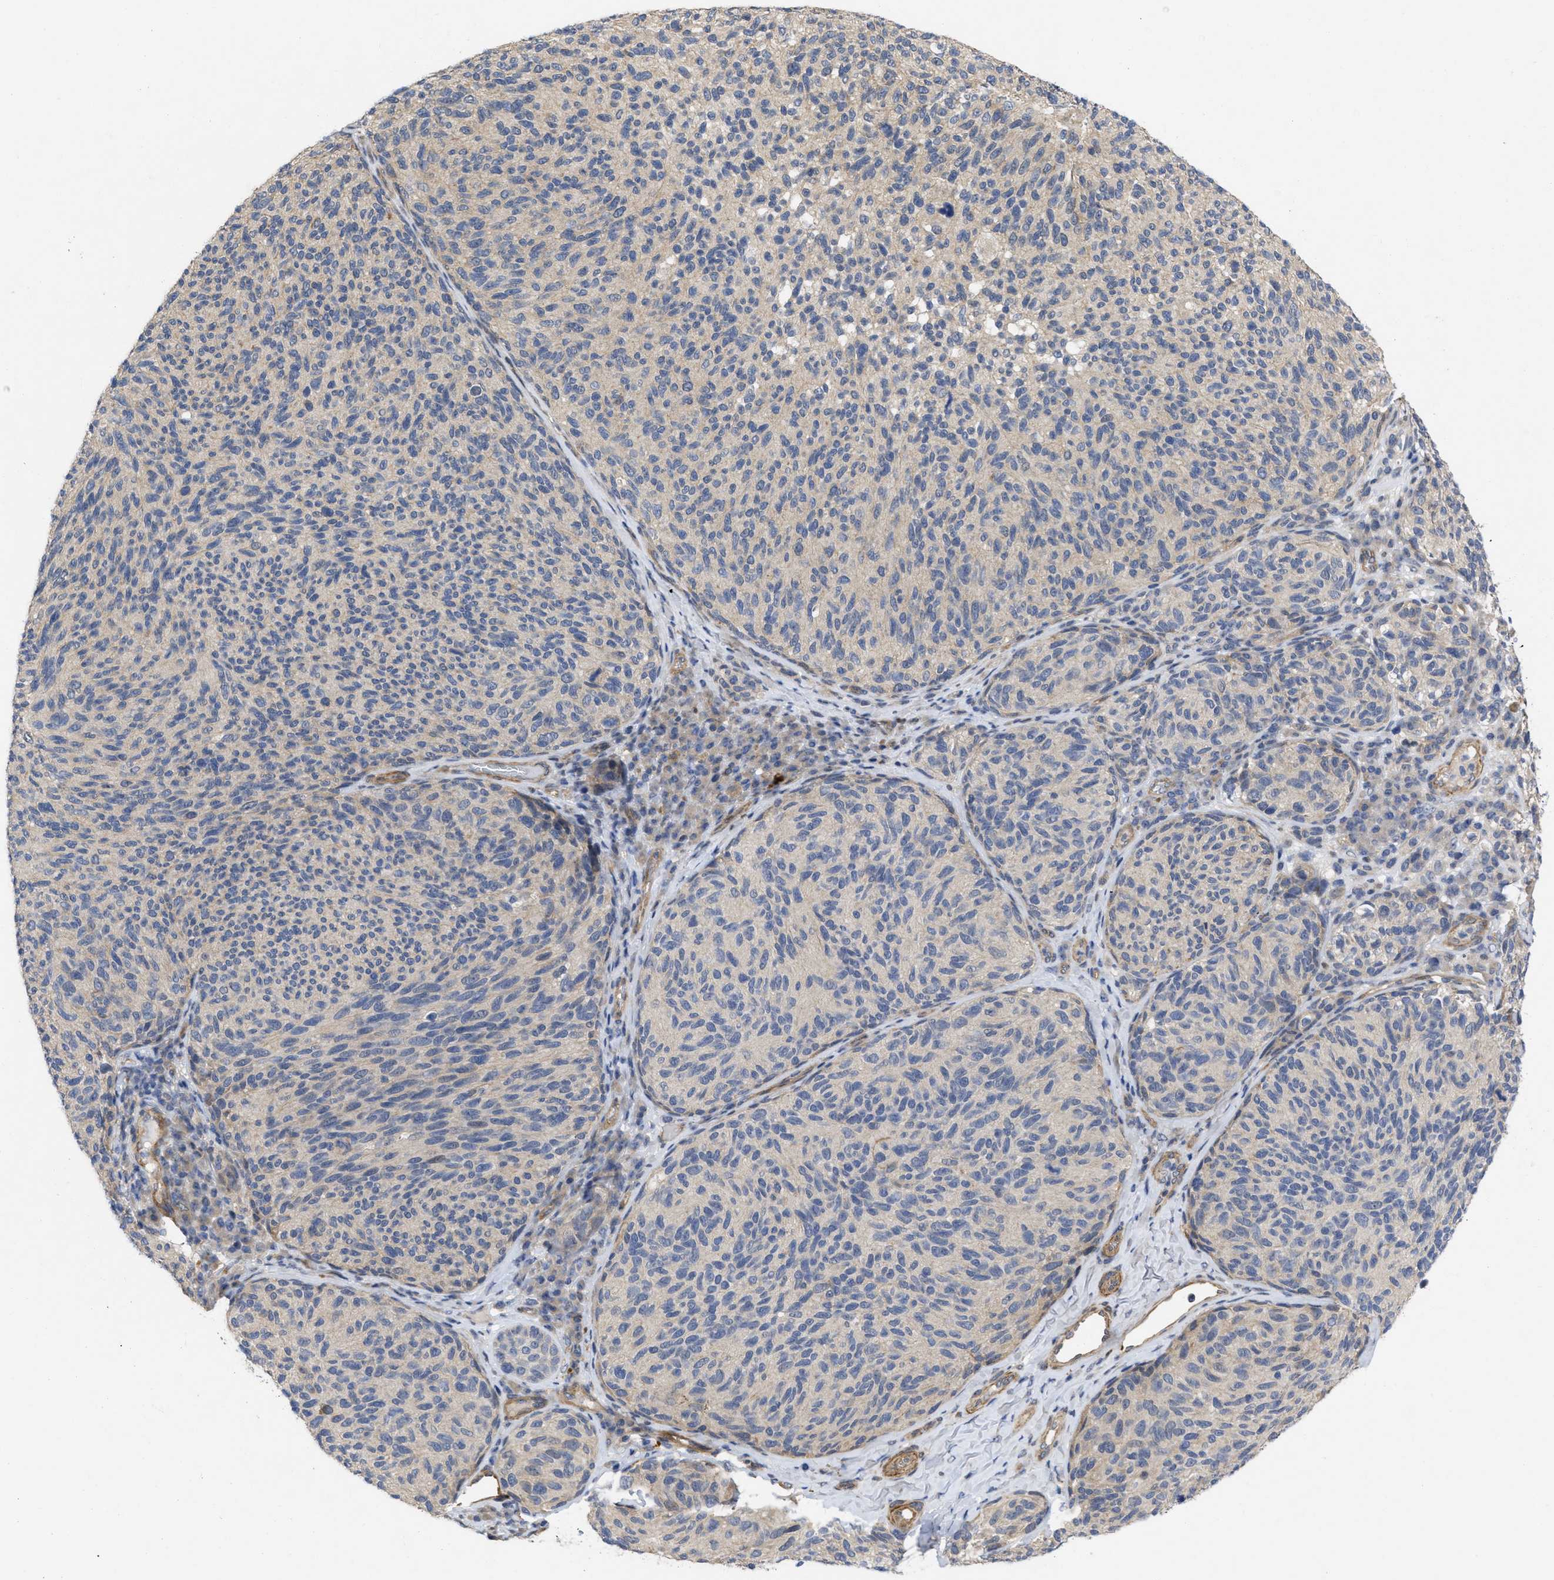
{"staining": {"intensity": "weak", "quantity": "<25%", "location": "cytoplasmic/membranous"}, "tissue": "melanoma", "cell_type": "Tumor cells", "image_type": "cancer", "snomed": [{"axis": "morphology", "description": "Malignant melanoma, NOS"}, {"axis": "topography", "description": "Skin"}], "caption": "This micrograph is of malignant melanoma stained with immunohistochemistry to label a protein in brown with the nuclei are counter-stained blue. There is no staining in tumor cells. Nuclei are stained in blue.", "gene": "ARHGEF26", "patient": {"sex": "female", "age": 73}}